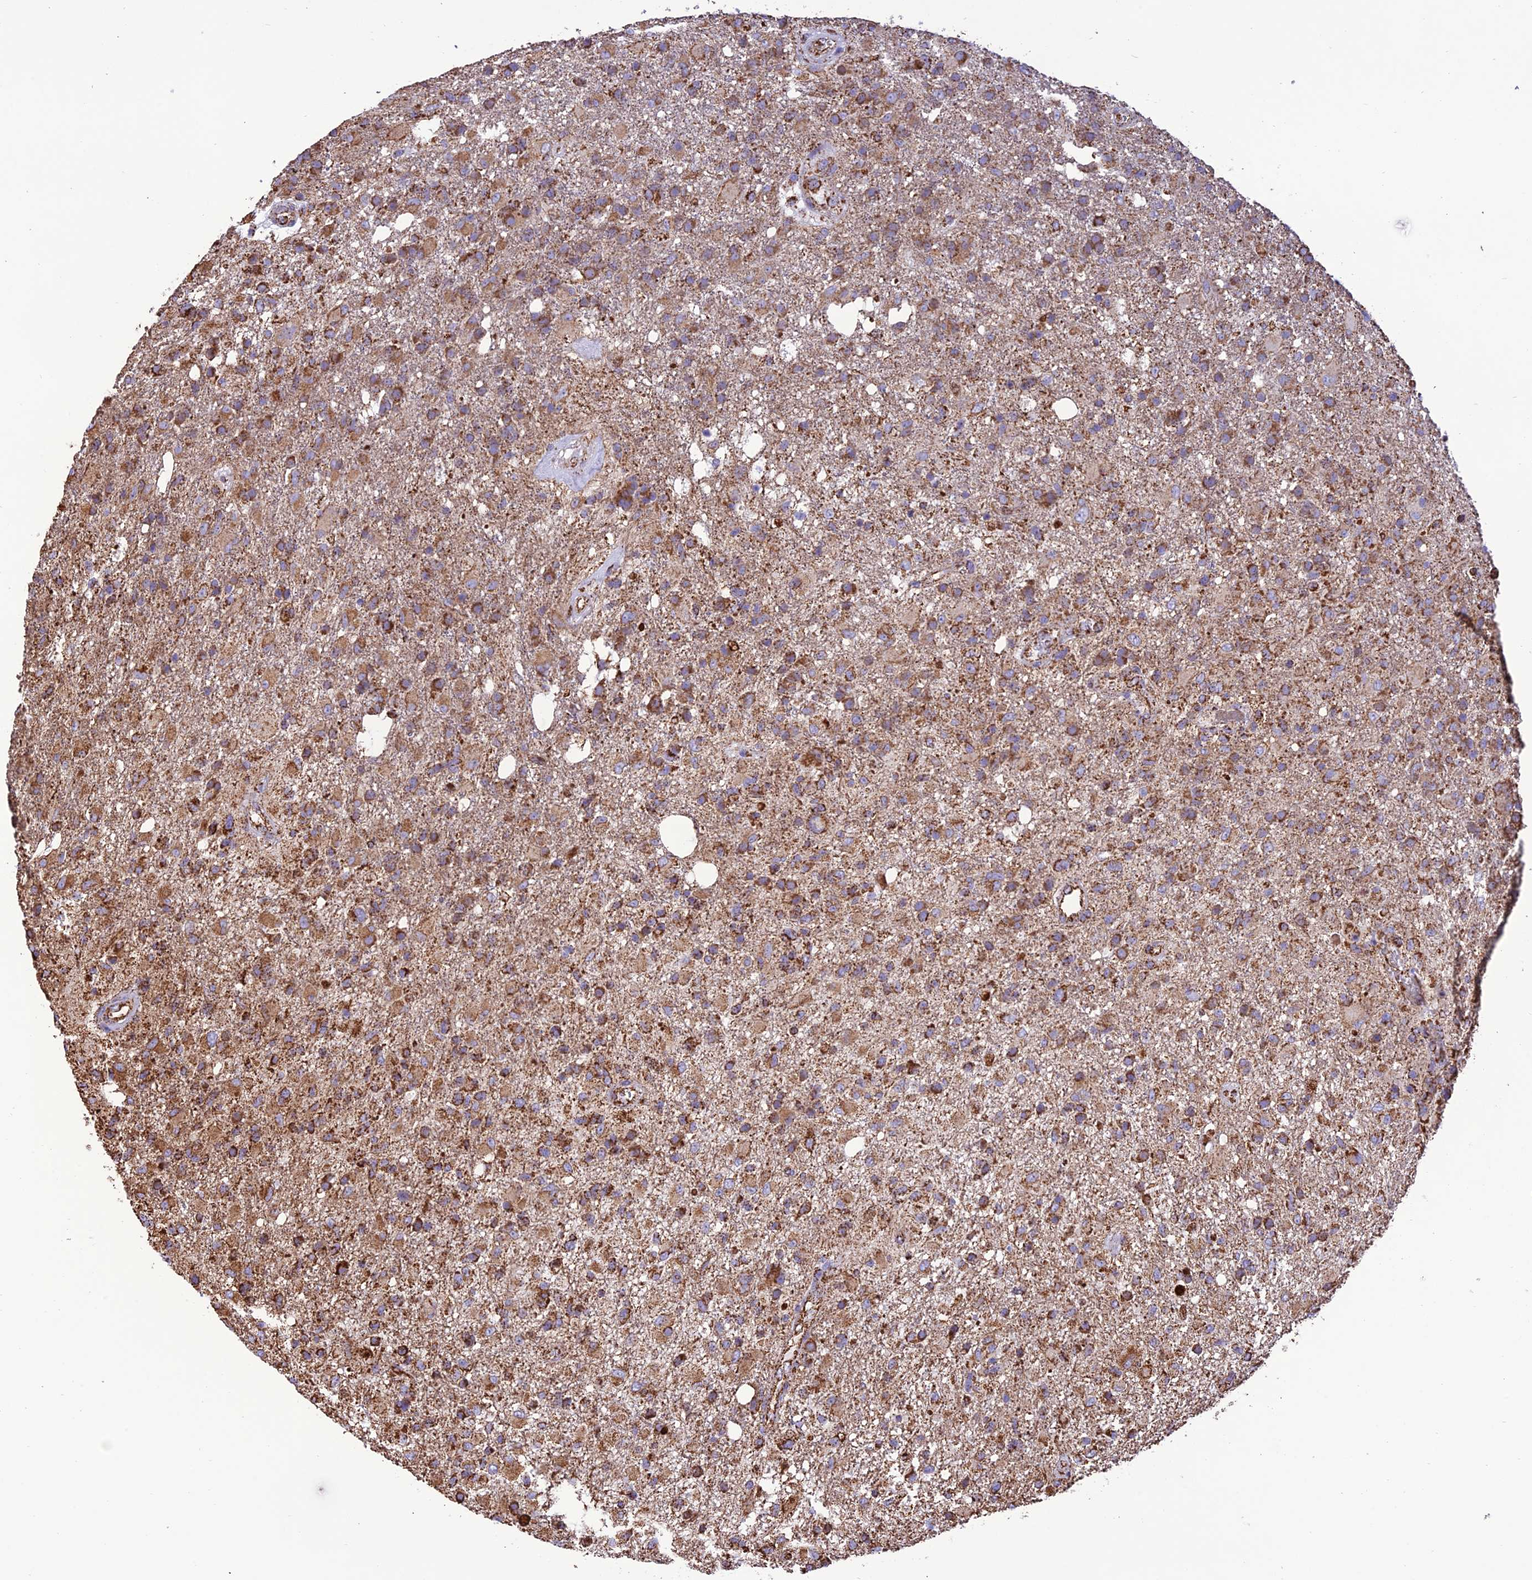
{"staining": {"intensity": "strong", "quantity": "25%-75%", "location": "cytoplasmic/membranous"}, "tissue": "glioma", "cell_type": "Tumor cells", "image_type": "cancer", "snomed": [{"axis": "morphology", "description": "Glioma, malignant, High grade"}, {"axis": "topography", "description": "Brain"}], "caption": "Glioma stained for a protein (brown) displays strong cytoplasmic/membranous positive expression in approximately 25%-75% of tumor cells.", "gene": "NDUFAF1", "patient": {"sex": "female", "age": 74}}